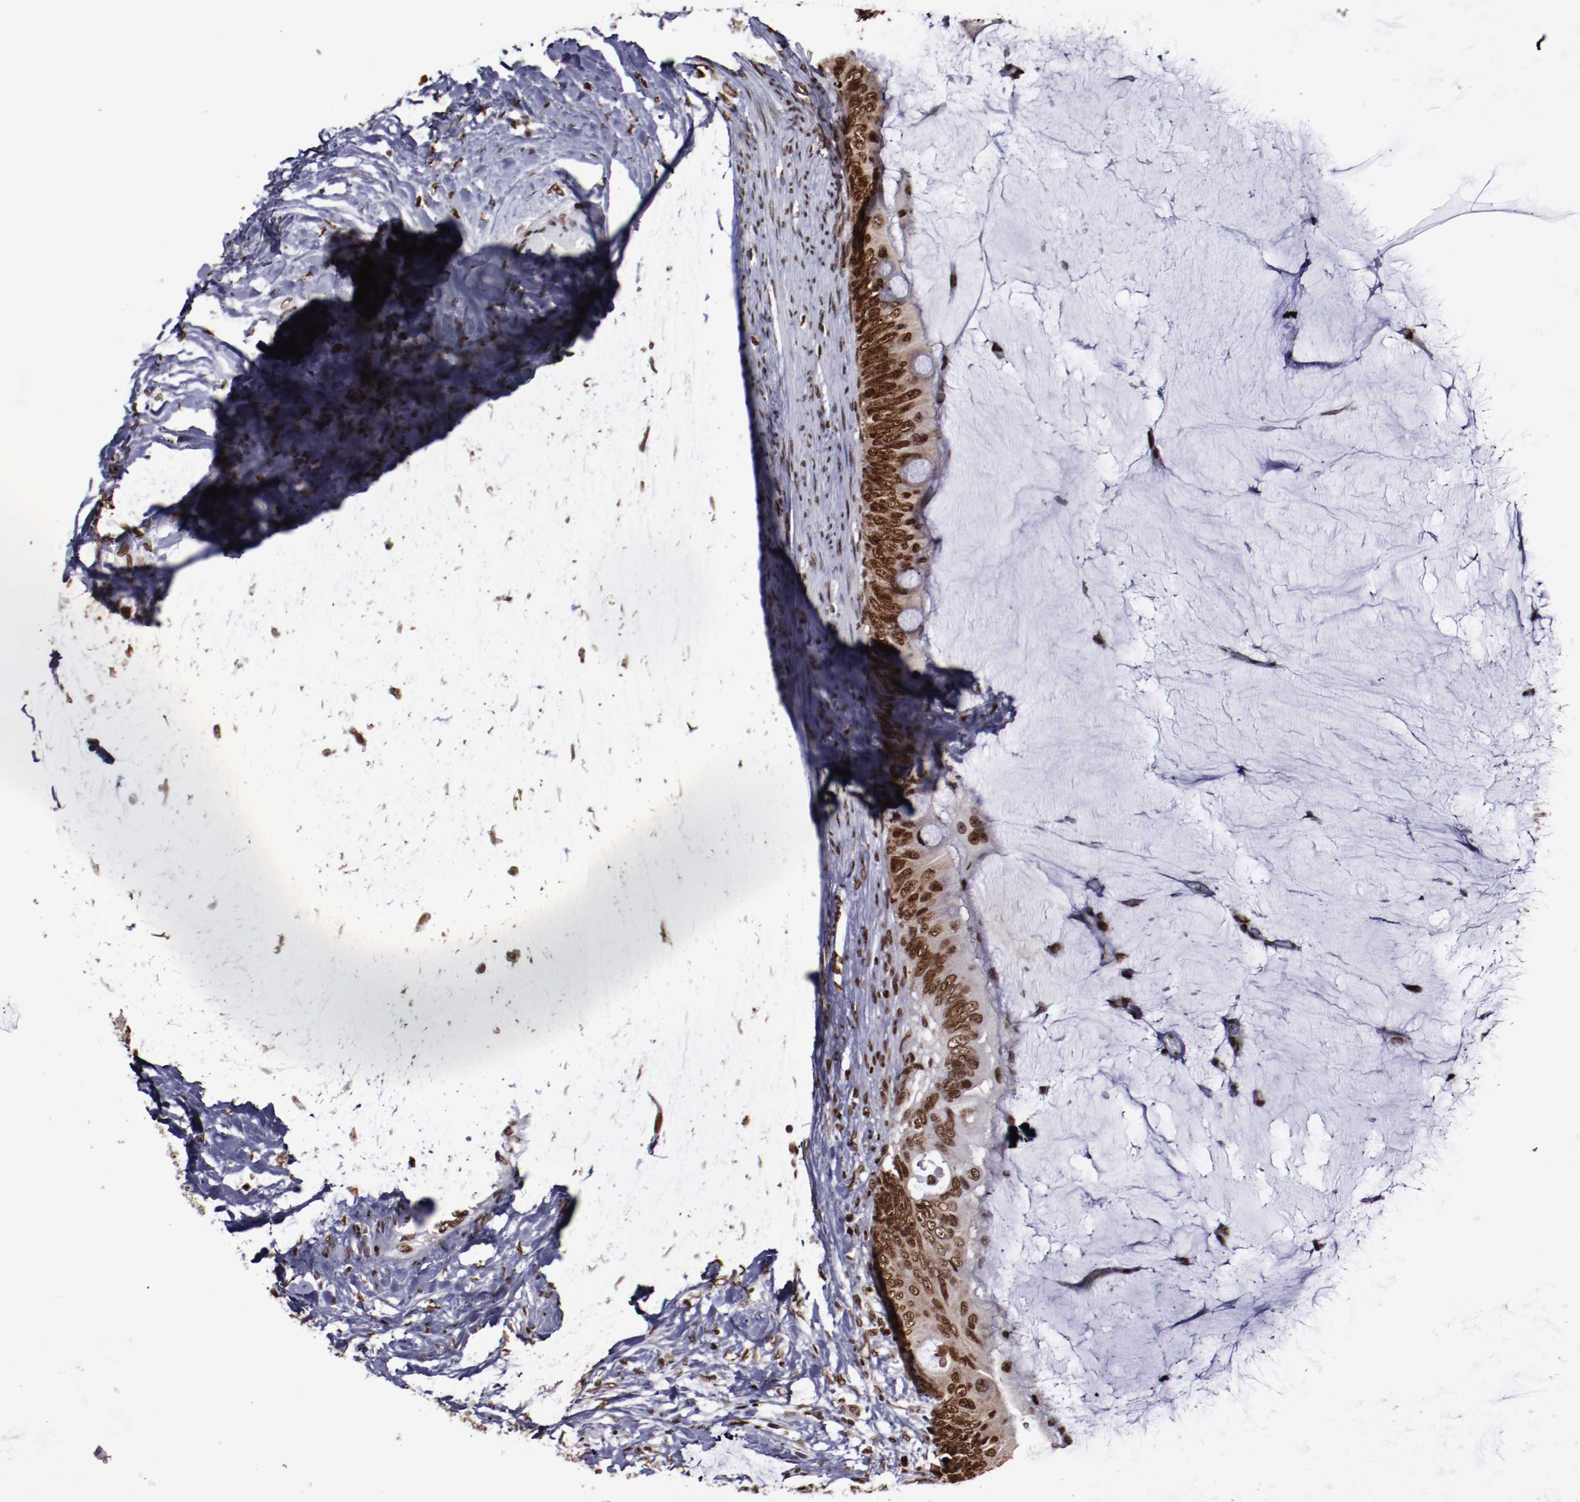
{"staining": {"intensity": "moderate", "quantity": ">75%", "location": "nuclear"}, "tissue": "colorectal cancer", "cell_type": "Tumor cells", "image_type": "cancer", "snomed": [{"axis": "morphology", "description": "Normal tissue, NOS"}, {"axis": "morphology", "description": "Adenocarcinoma, NOS"}, {"axis": "topography", "description": "Rectum"}, {"axis": "topography", "description": "Peripheral nerve tissue"}], "caption": "Colorectal adenocarcinoma was stained to show a protein in brown. There is medium levels of moderate nuclear expression in approximately >75% of tumor cells.", "gene": "APEX1", "patient": {"sex": "female", "age": 77}}